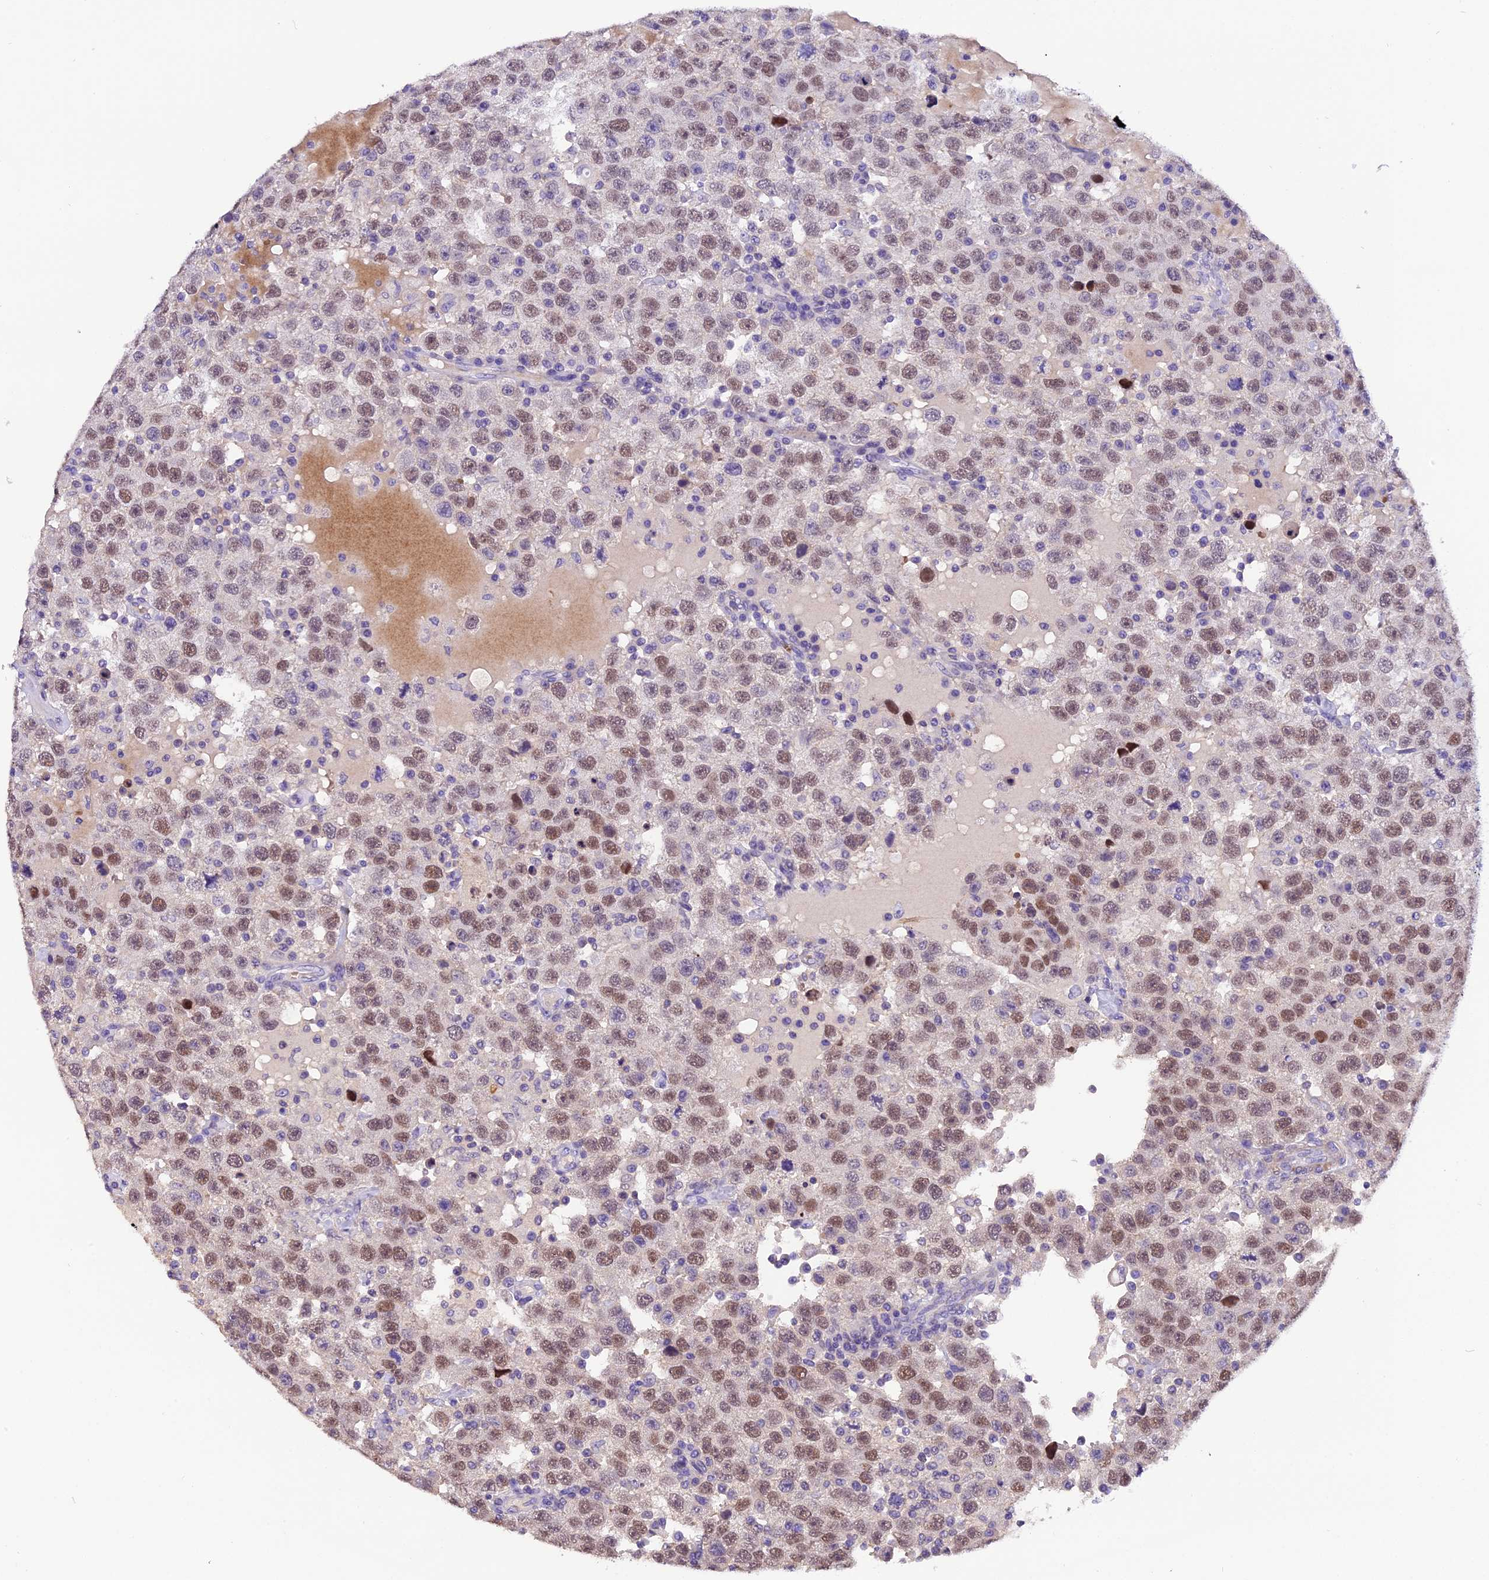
{"staining": {"intensity": "moderate", "quantity": ">75%", "location": "nuclear"}, "tissue": "testis cancer", "cell_type": "Tumor cells", "image_type": "cancer", "snomed": [{"axis": "morphology", "description": "Seminoma, NOS"}, {"axis": "topography", "description": "Testis"}], "caption": "Immunohistochemical staining of human seminoma (testis) reveals moderate nuclear protein staining in approximately >75% of tumor cells.", "gene": "MEX3B", "patient": {"sex": "male", "age": 41}}